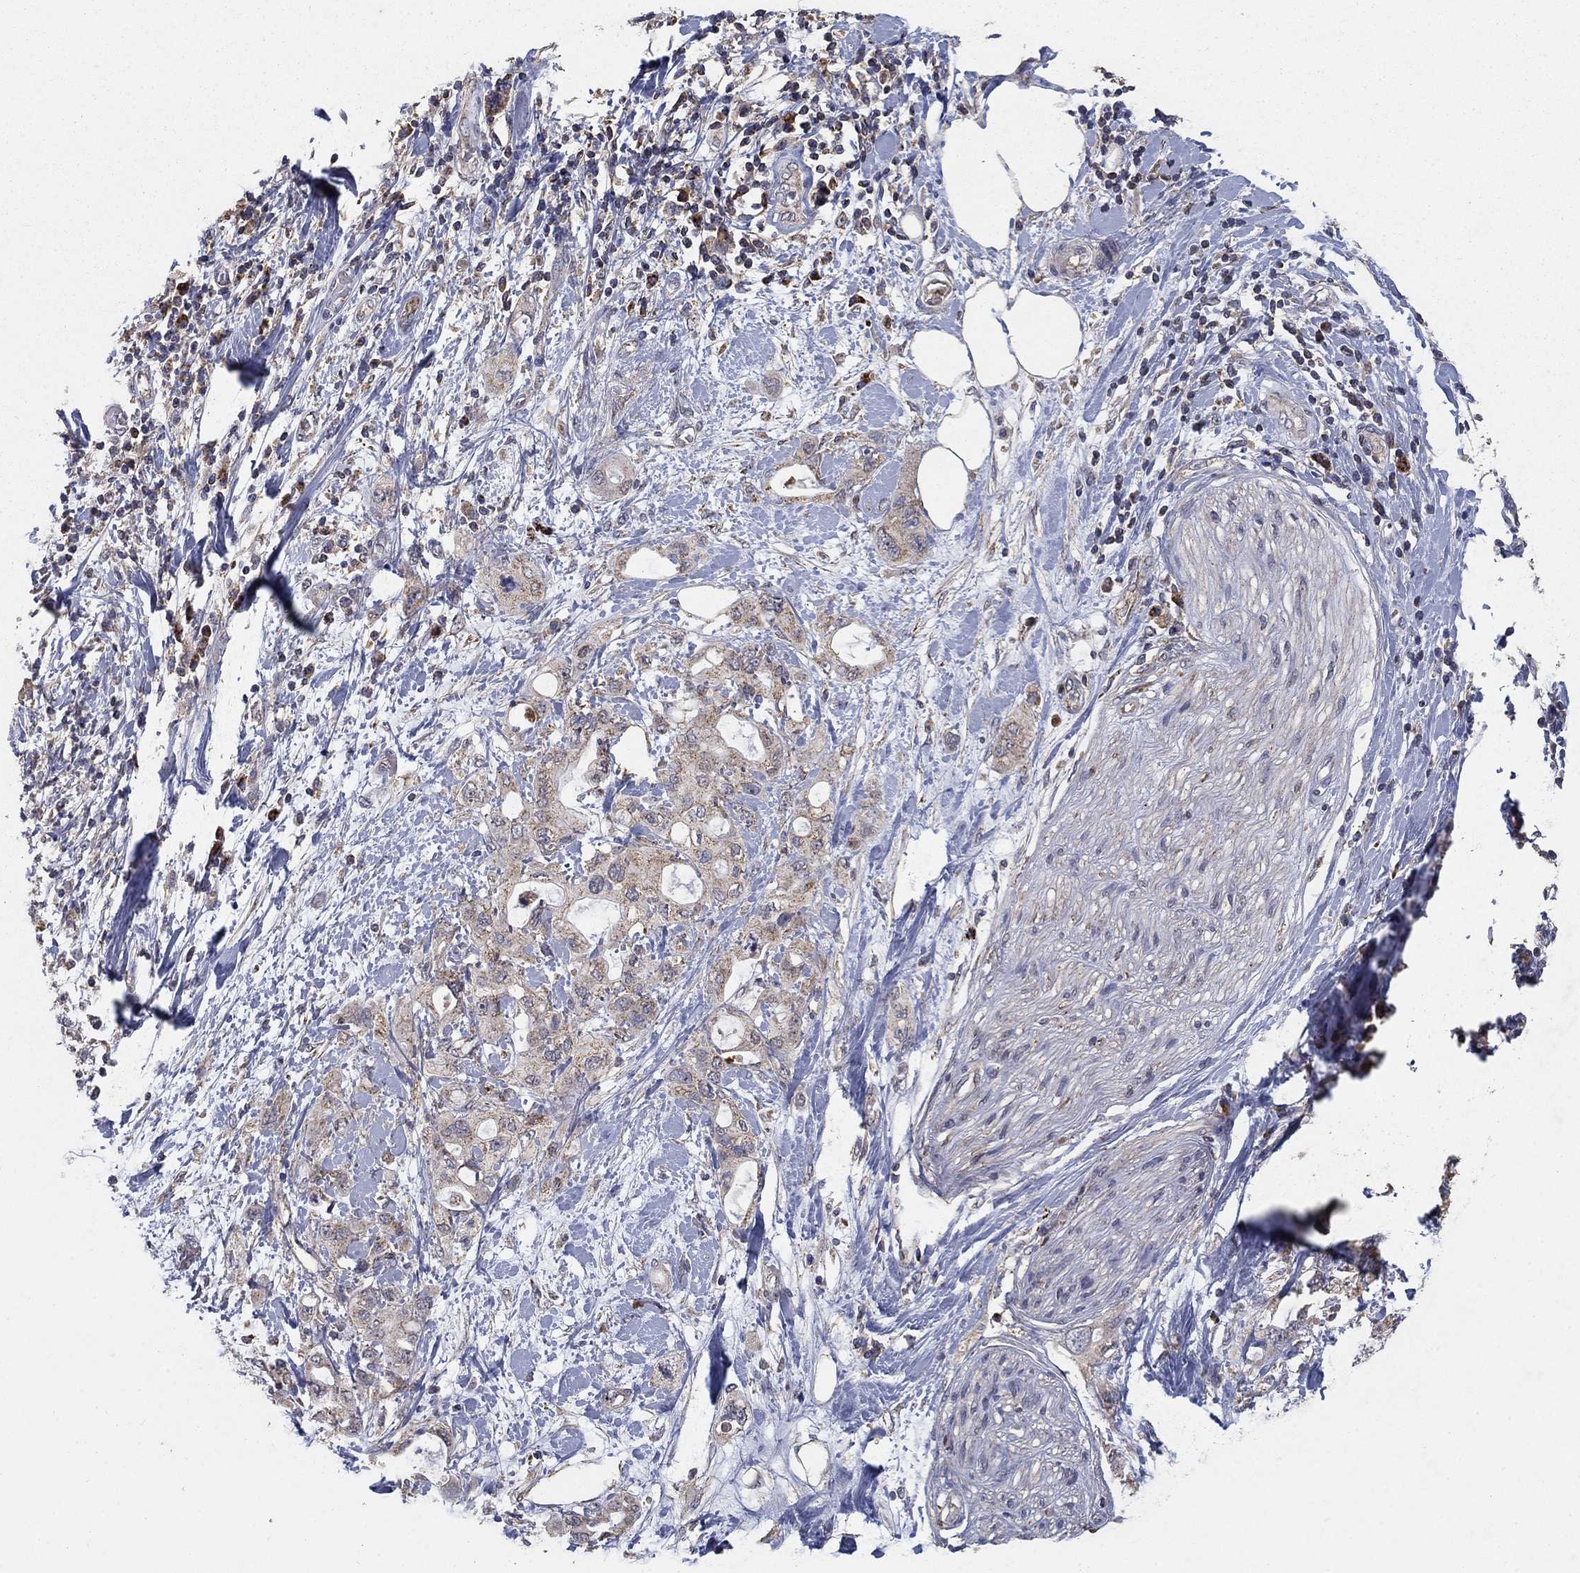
{"staining": {"intensity": "weak", "quantity": ">75%", "location": "cytoplasmic/membranous"}, "tissue": "pancreatic cancer", "cell_type": "Tumor cells", "image_type": "cancer", "snomed": [{"axis": "morphology", "description": "Adenocarcinoma, NOS"}, {"axis": "topography", "description": "Pancreas"}], "caption": "Protein staining by immunohistochemistry shows weak cytoplasmic/membranous staining in about >75% of tumor cells in pancreatic cancer (adenocarcinoma).", "gene": "GPSM1", "patient": {"sex": "female", "age": 56}}